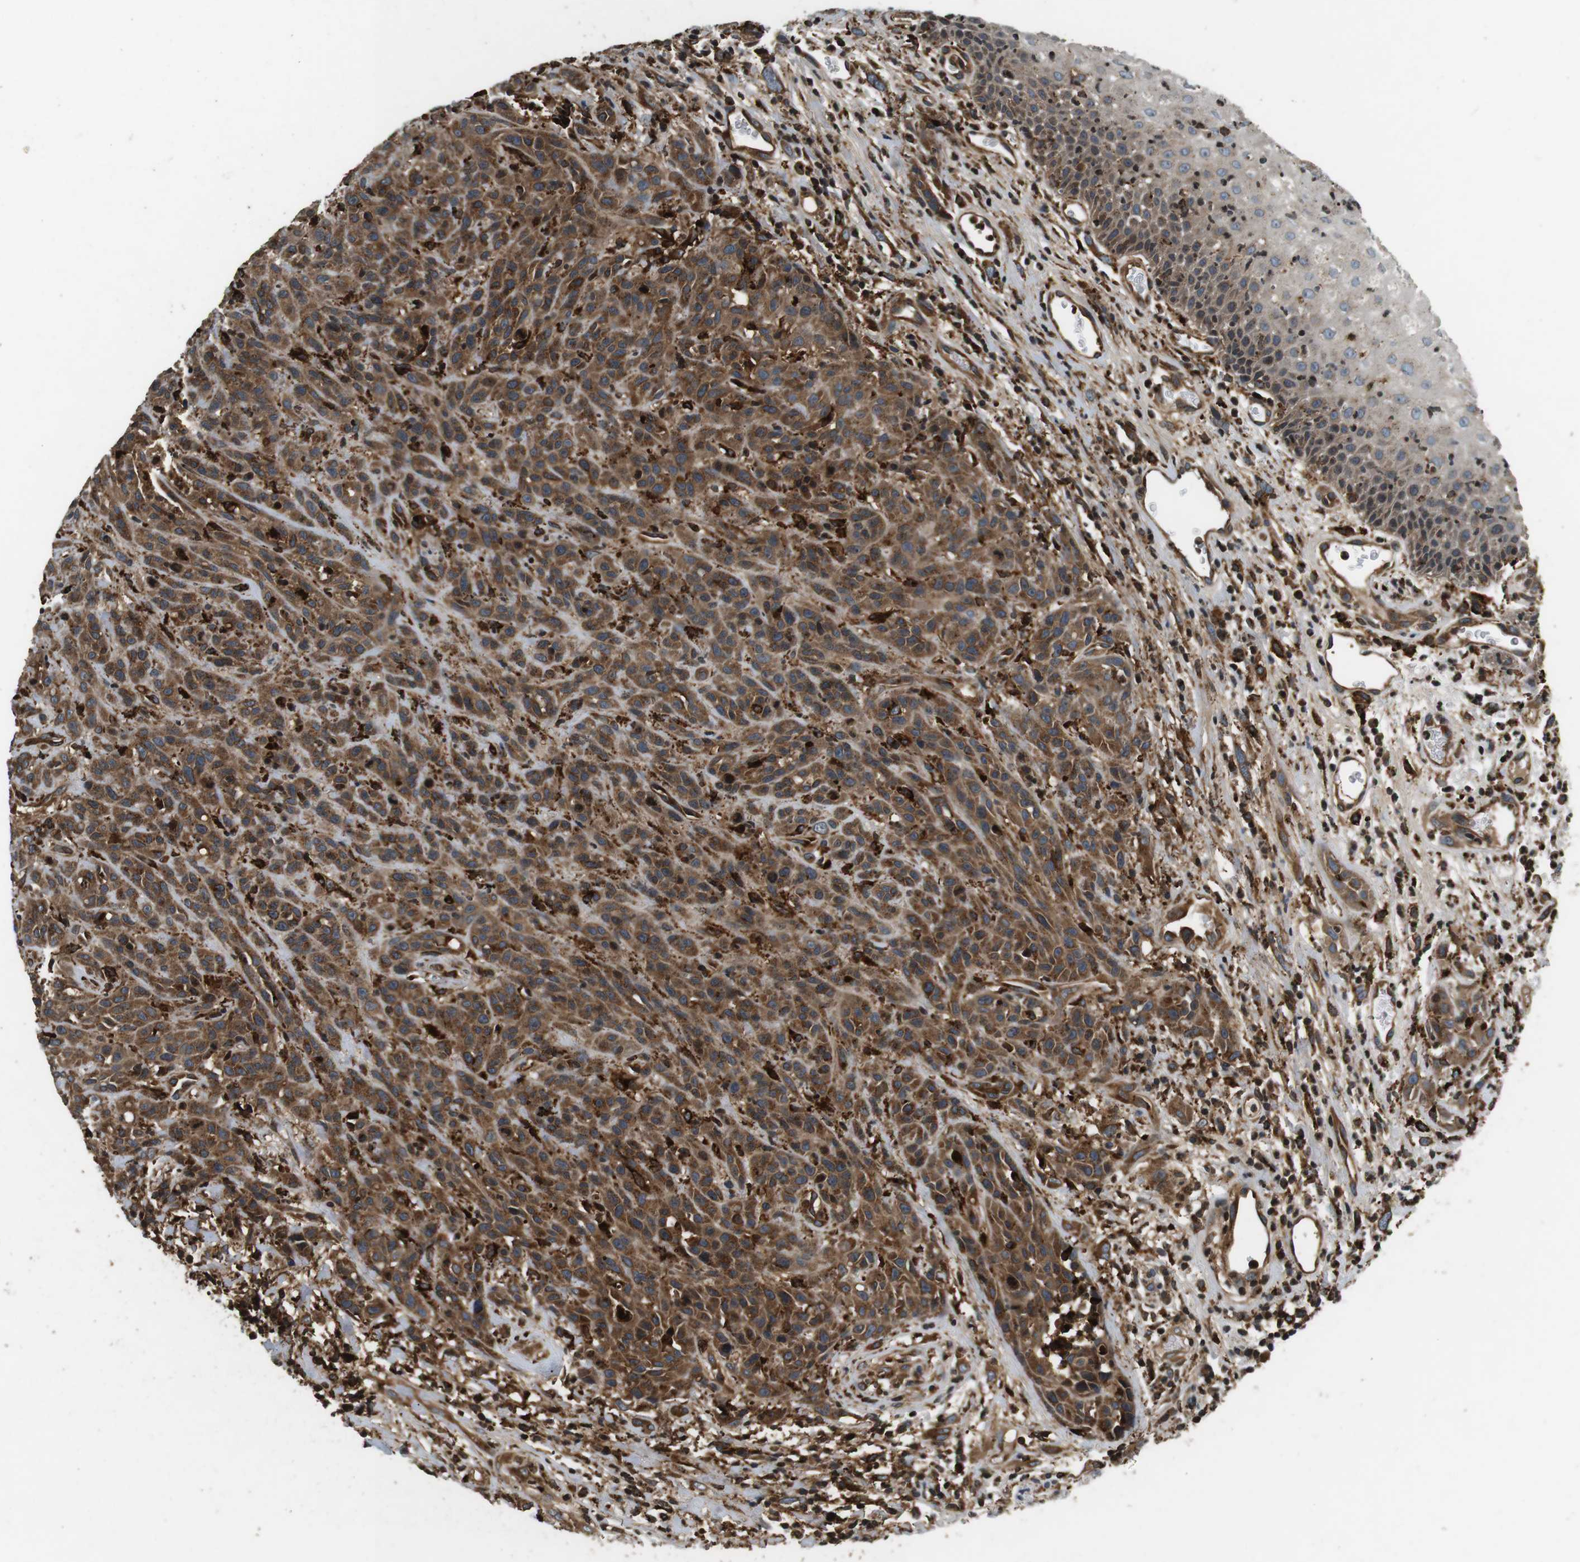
{"staining": {"intensity": "moderate", "quantity": ">75%", "location": "cytoplasmic/membranous"}, "tissue": "head and neck cancer", "cell_type": "Tumor cells", "image_type": "cancer", "snomed": [{"axis": "morphology", "description": "Normal tissue, NOS"}, {"axis": "morphology", "description": "Squamous cell carcinoma, NOS"}, {"axis": "topography", "description": "Cartilage tissue"}, {"axis": "topography", "description": "Head-Neck"}], "caption": "Protein staining exhibits moderate cytoplasmic/membranous positivity in about >75% of tumor cells in head and neck cancer (squamous cell carcinoma).", "gene": "TXNRD1", "patient": {"sex": "male", "age": 62}}